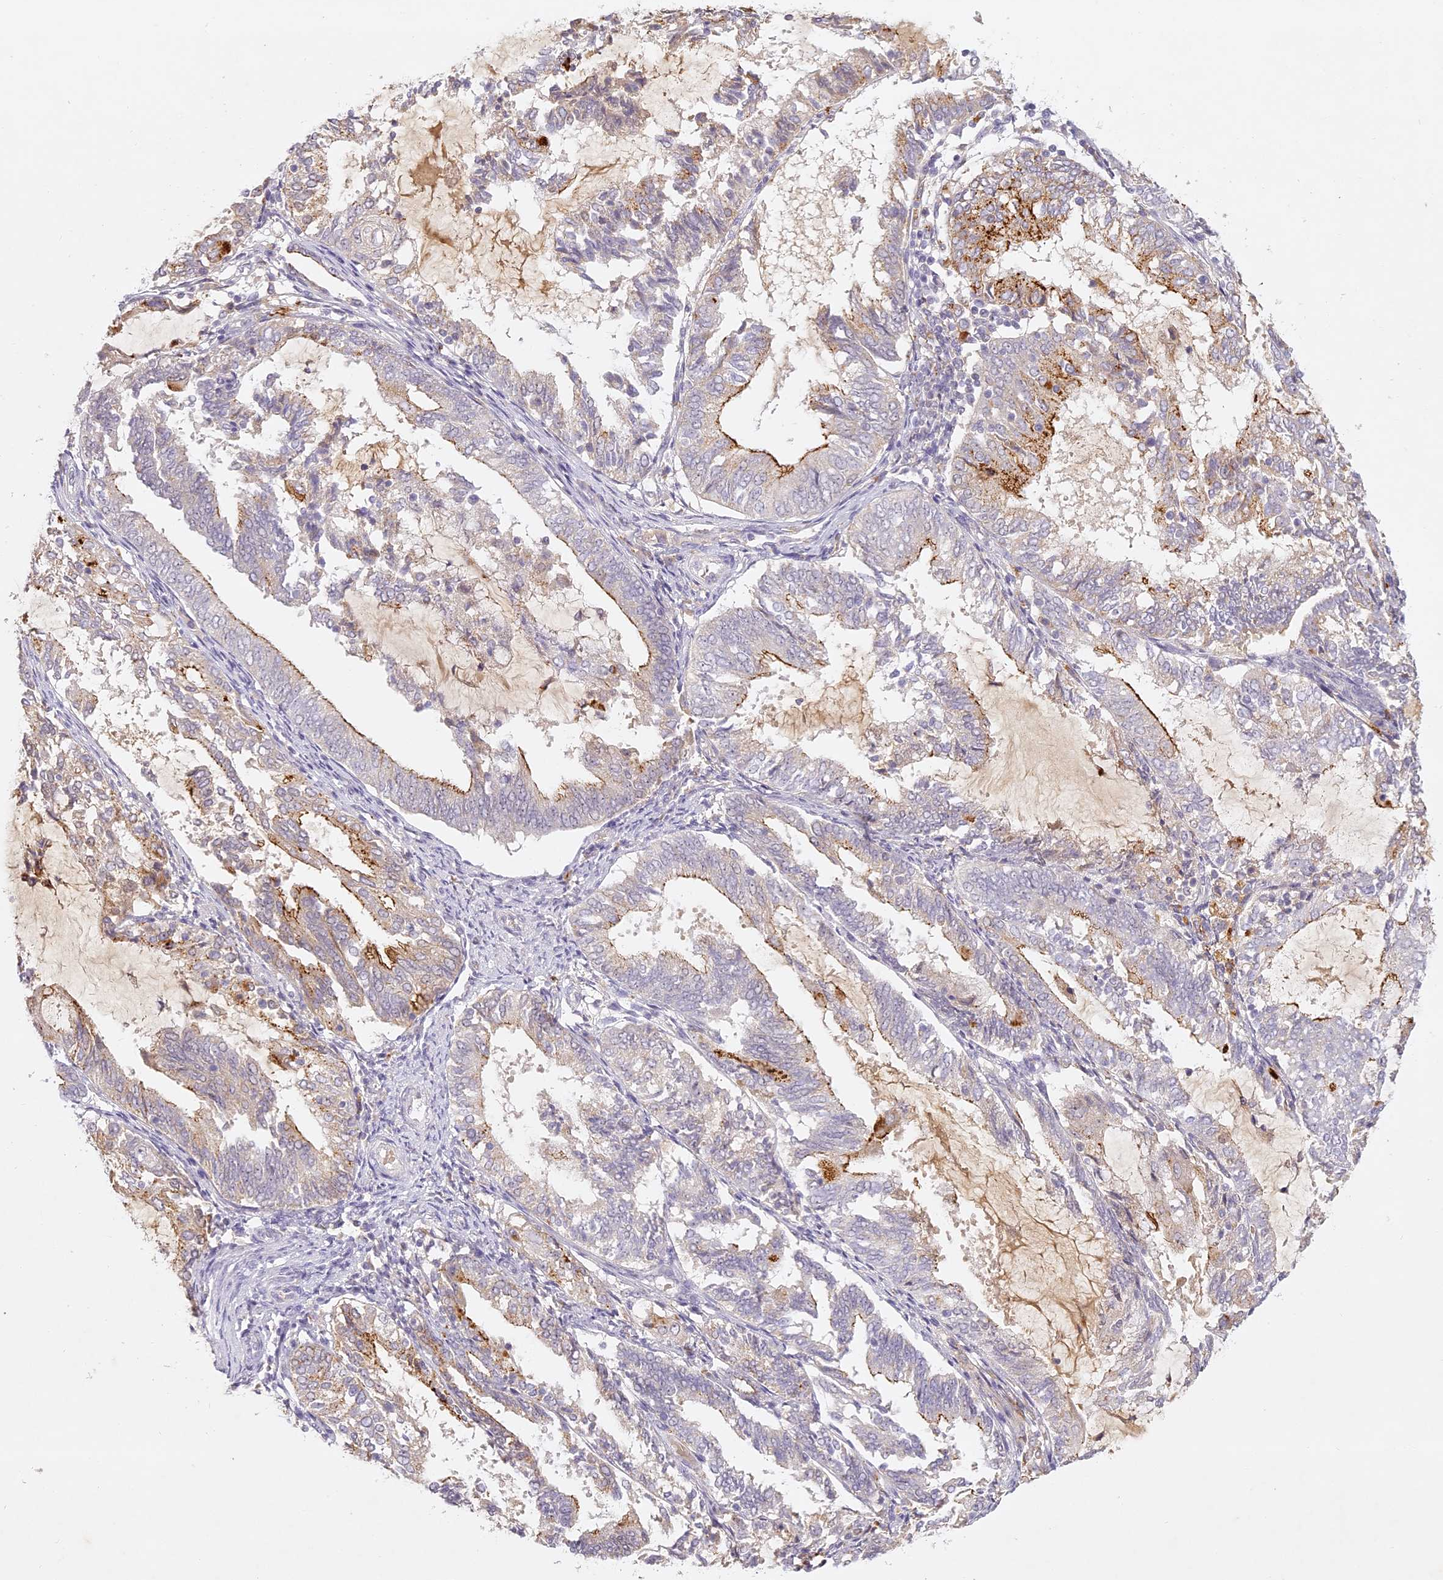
{"staining": {"intensity": "strong", "quantity": "<25%", "location": "cytoplasmic/membranous"}, "tissue": "endometrial cancer", "cell_type": "Tumor cells", "image_type": "cancer", "snomed": [{"axis": "morphology", "description": "Adenocarcinoma, NOS"}, {"axis": "topography", "description": "Endometrium"}], "caption": "Protein staining by immunohistochemistry (IHC) shows strong cytoplasmic/membranous expression in about <25% of tumor cells in endometrial adenocarcinoma. (DAB = brown stain, brightfield microscopy at high magnification).", "gene": "ELL3", "patient": {"sex": "female", "age": 81}}